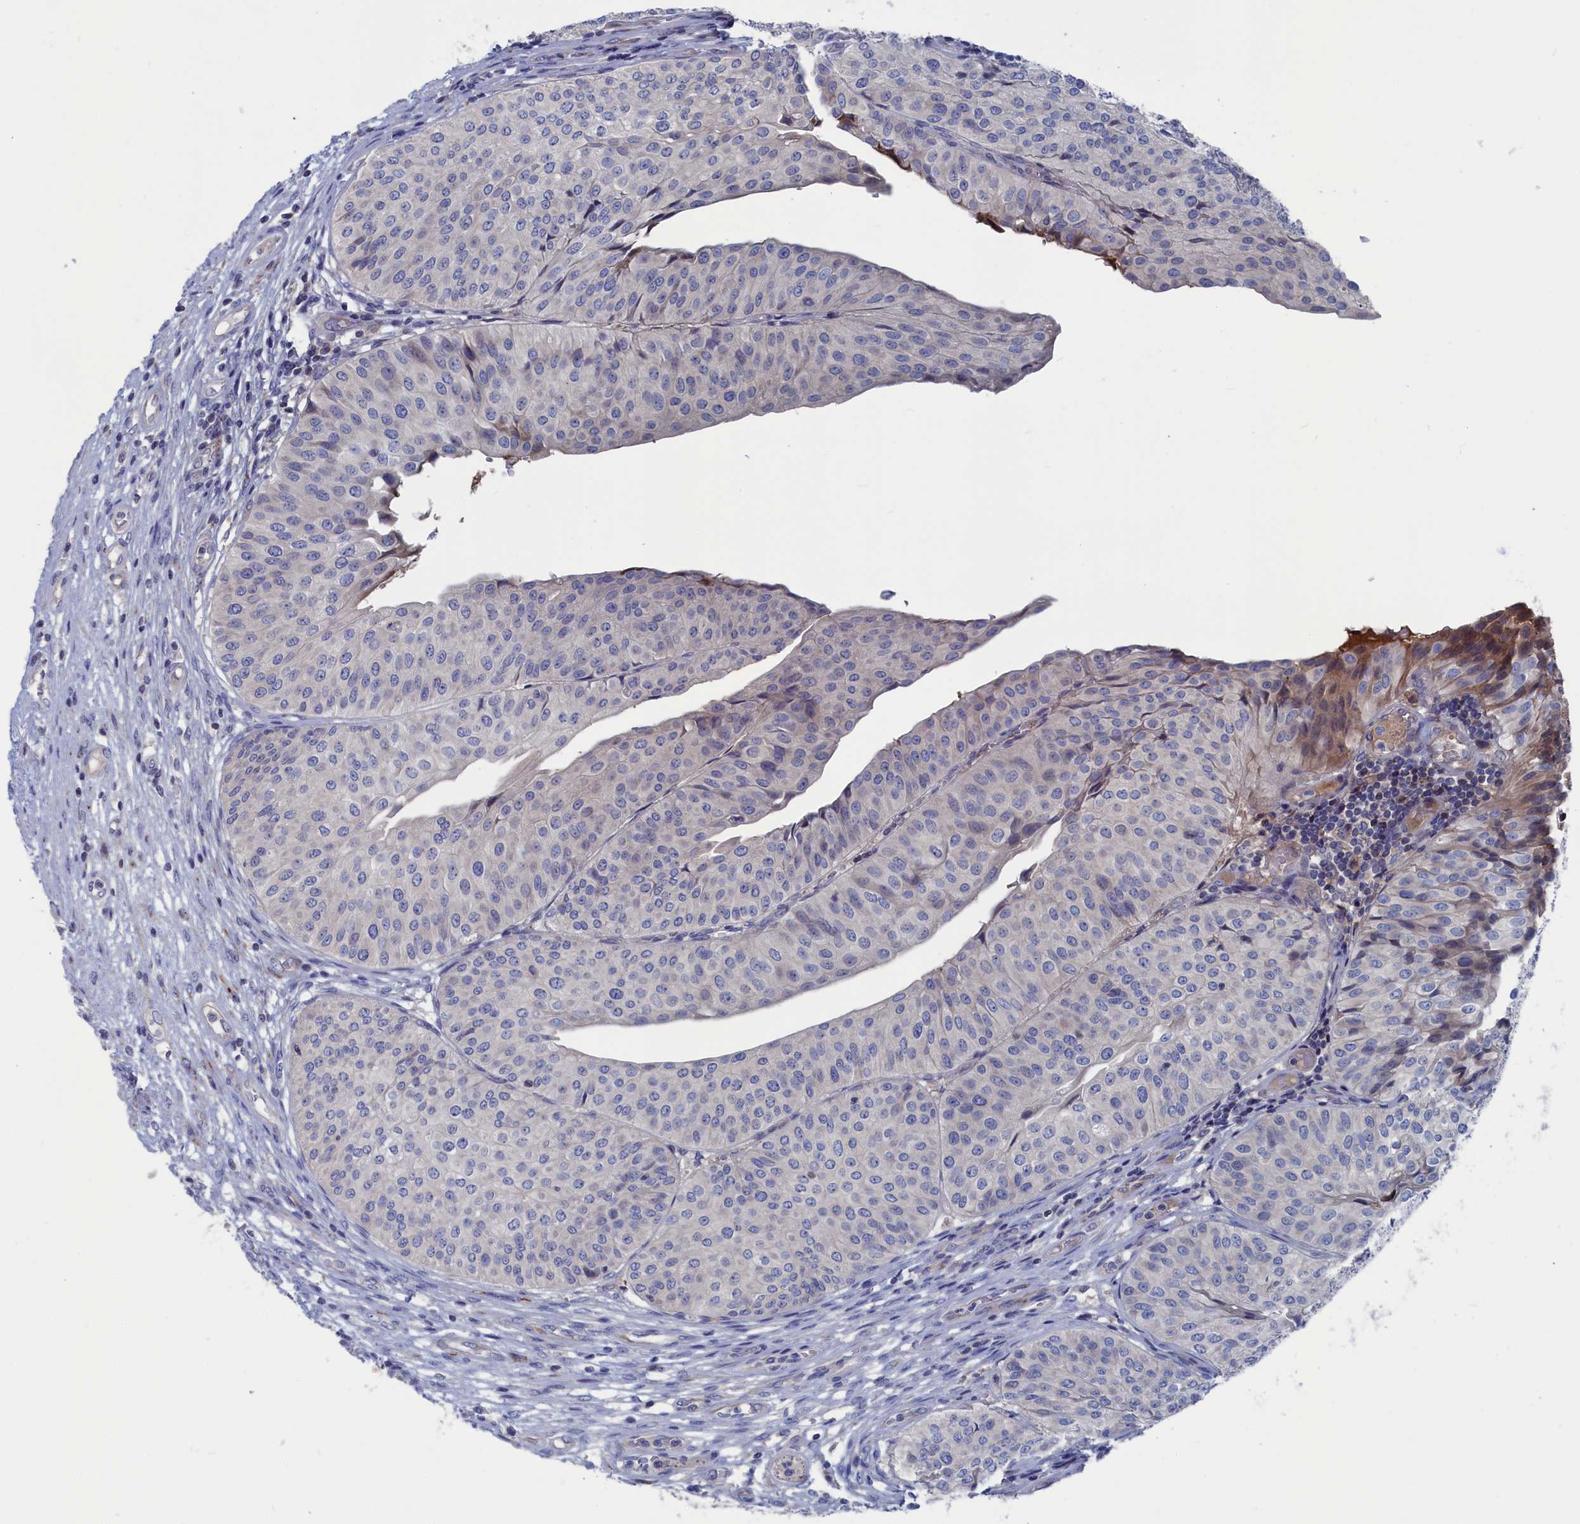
{"staining": {"intensity": "moderate", "quantity": "<25%", "location": "cytoplasmic/membranous"}, "tissue": "urothelial cancer", "cell_type": "Tumor cells", "image_type": "cancer", "snomed": [{"axis": "morphology", "description": "Urothelial carcinoma, Low grade"}, {"axis": "topography", "description": "Urinary bladder"}], "caption": "Urothelial carcinoma (low-grade) was stained to show a protein in brown. There is low levels of moderate cytoplasmic/membranous positivity in about <25% of tumor cells.", "gene": "CEND1", "patient": {"sex": "male", "age": 67}}